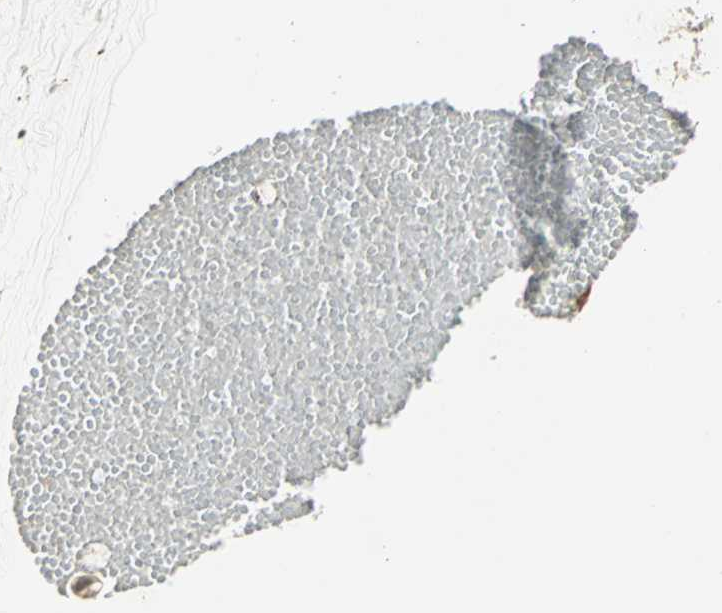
{"staining": {"intensity": "weak", "quantity": ">75%", "location": "cytoplasmic/membranous"}, "tissue": "ovarian cancer", "cell_type": "Tumor cells", "image_type": "cancer", "snomed": [{"axis": "morphology", "description": "Cystadenocarcinoma, mucinous, NOS"}, {"axis": "topography", "description": "Ovary"}], "caption": "Mucinous cystadenocarcinoma (ovarian) tissue reveals weak cytoplasmic/membranous positivity in approximately >75% of tumor cells", "gene": "CDC34", "patient": {"sex": "female", "age": 39}}